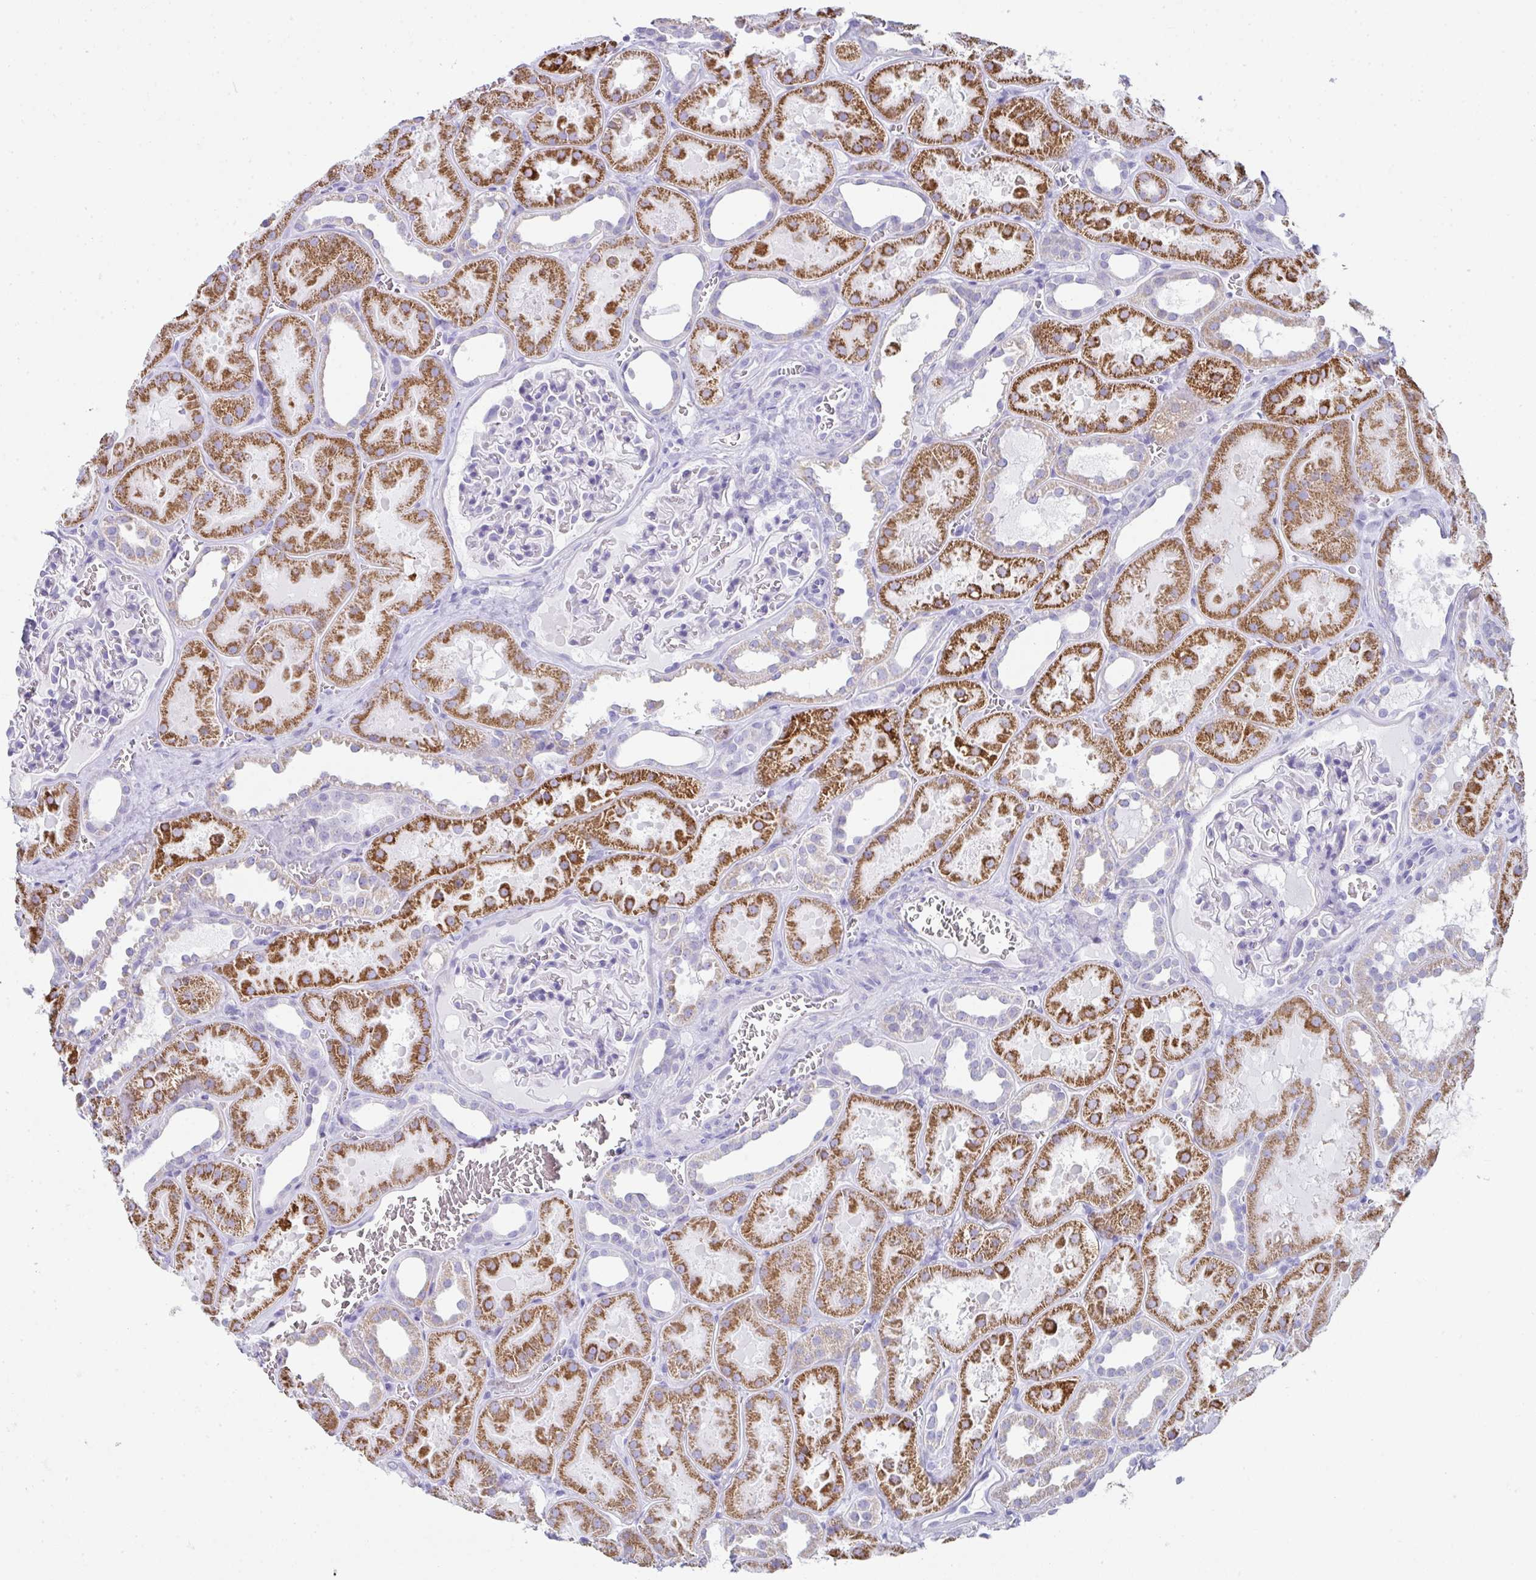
{"staining": {"intensity": "negative", "quantity": "none", "location": "none"}, "tissue": "kidney", "cell_type": "Cells in glomeruli", "image_type": "normal", "snomed": [{"axis": "morphology", "description": "Normal tissue, NOS"}, {"axis": "topography", "description": "Kidney"}], "caption": "Human kidney stained for a protein using IHC exhibits no positivity in cells in glomeruli.", "gene": "RLF", "patient": {"sex": "female", "age": 41}}